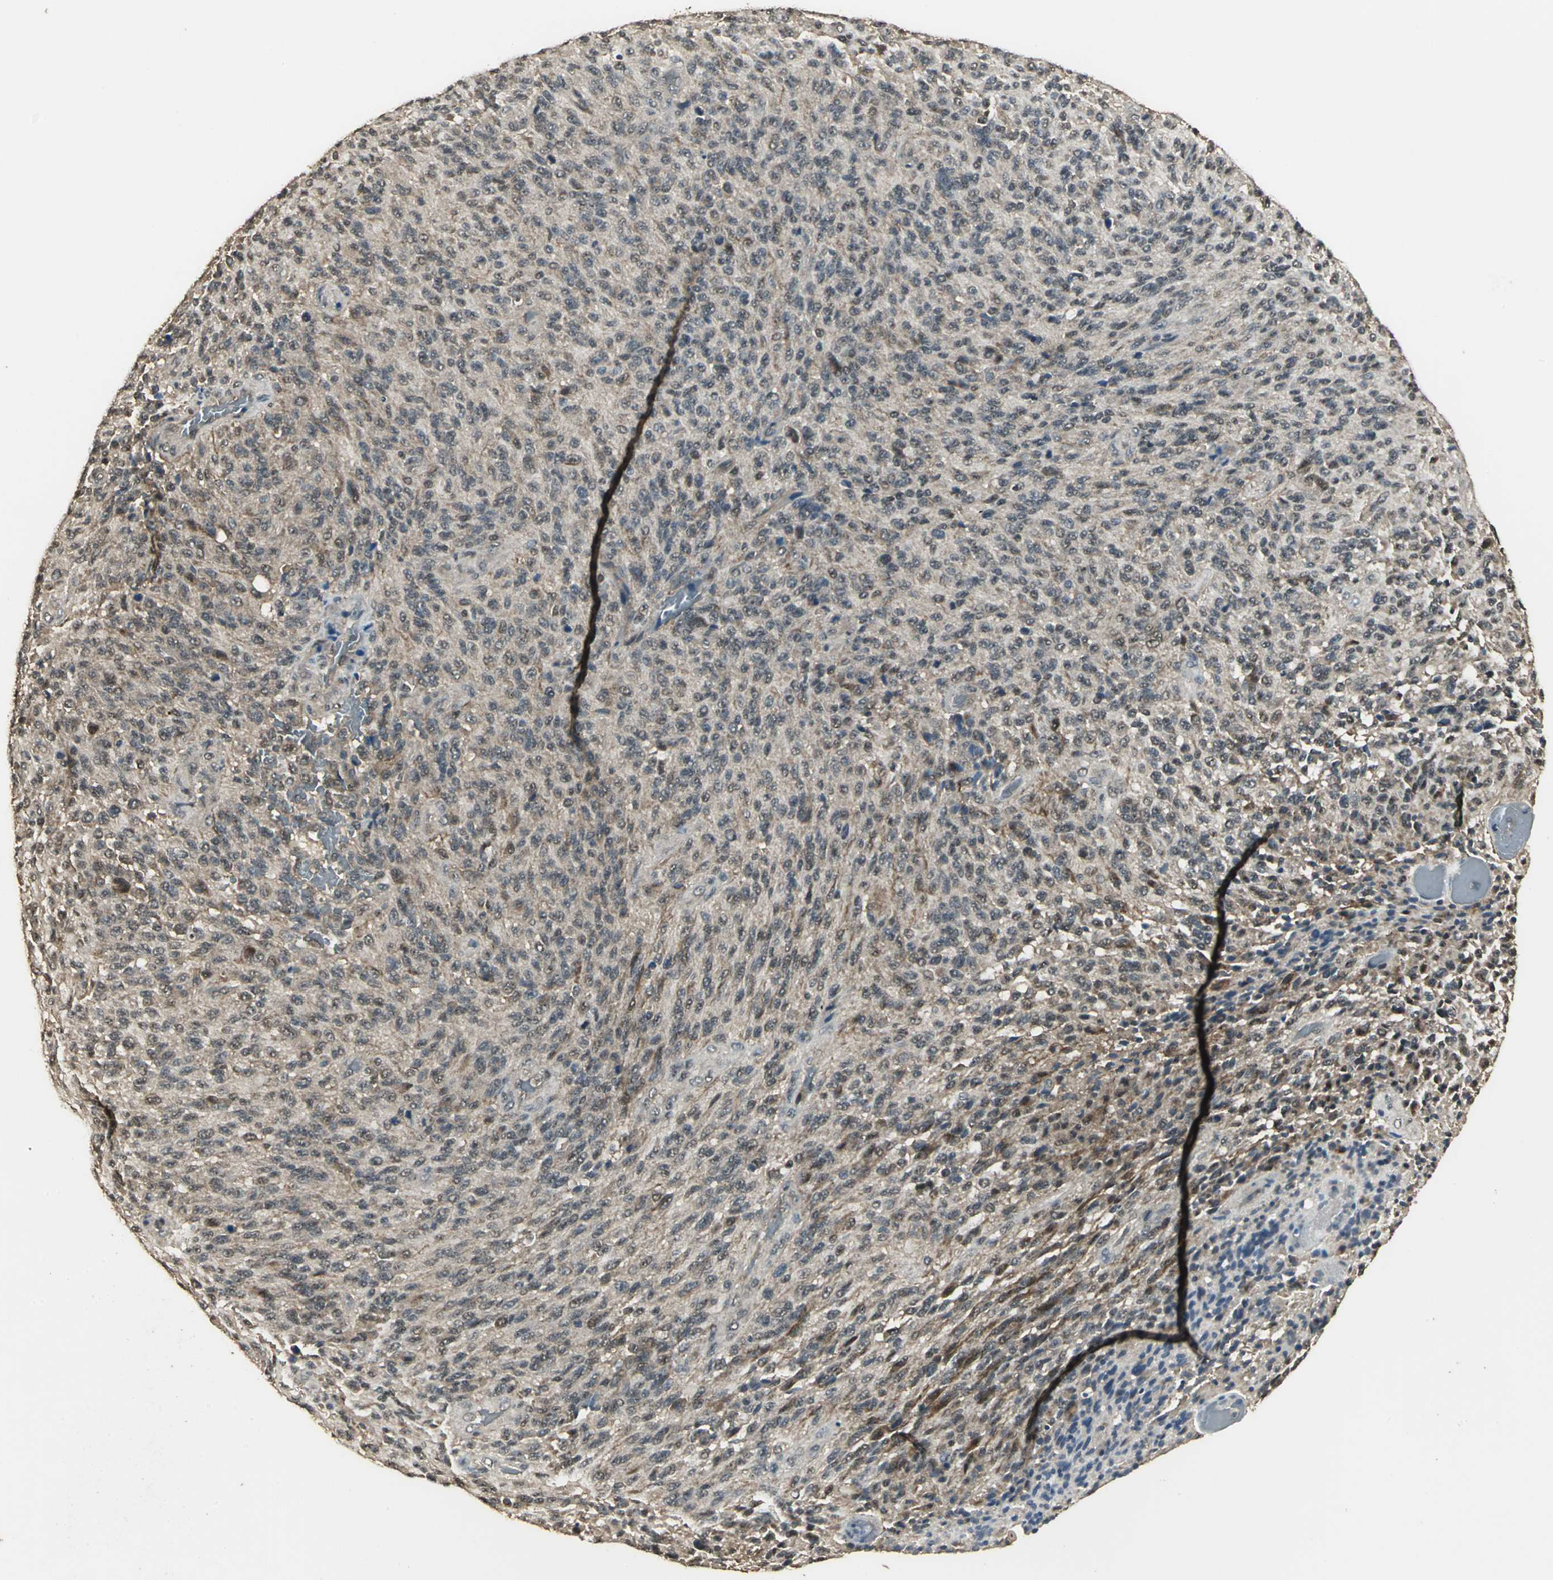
{"staining": {"intensity": "strong", "quantity": "25%-75%", "location": "cytoplasmic/membranous"}, "tissue": "glioma", "cell_type": "Tumor cells", "image_type": "cancer", "snomed": [{"axis": "morphology", "description": "Normal tissue, NOS"}, {"axis": "morphology", "description": "Glioma, malignant, High grade"}, {"axis": "topography", "description": "Cerebral cortex"}], "caption": "A brown stain highlights strong cytoplasmic/membranous staining of a protein in malignant glioma (high-grade) tumor cells. The staining was performed using DAB (3,3'-diaminobenzidine) to visualize the protein expression in brown, while the nuclei were stained in blue with hematoxylin (Magnification: 20x).", "gene": "UCHL5", "patient": {"sex": "male", "age": 56}}